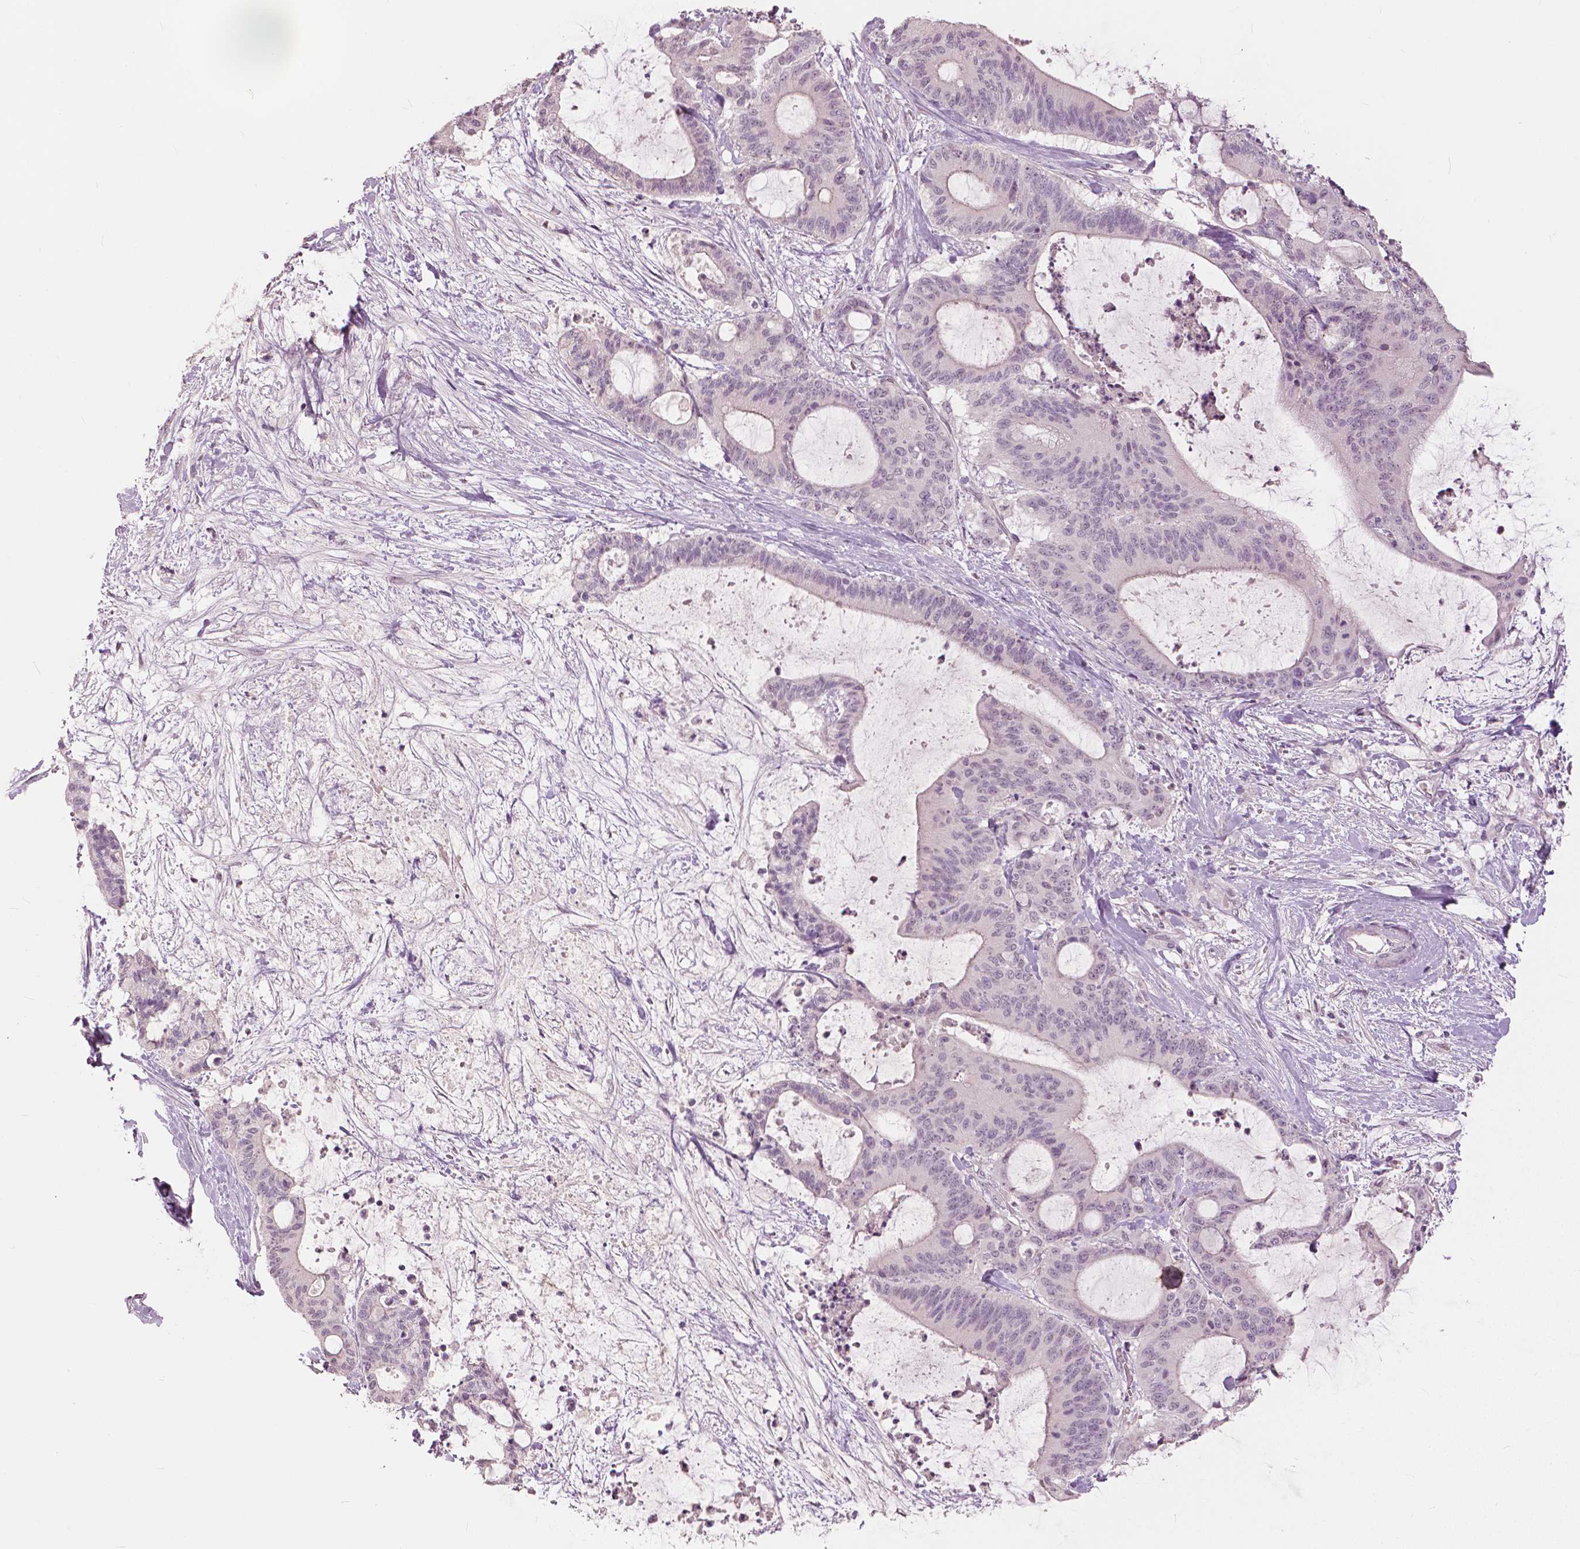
{"staining": {"intensity": "negative", "quantity": "none", "location": "none"}, "tissue": "liver cancer", "cell_type": "Tumor cells", "image_type": "cancer", "snomed": [{"axis": "morphology", "description": "Cholangiocarcinoma"}, {"axis": "topography", "description": "Liver"}], "caption": "IHC photomicrograph of human liver cancer stained for a protein (brown), which reveals no positivity in tumor cells.", "gene": "NANOG", "patient": {"sex": "female", "age": 73}}